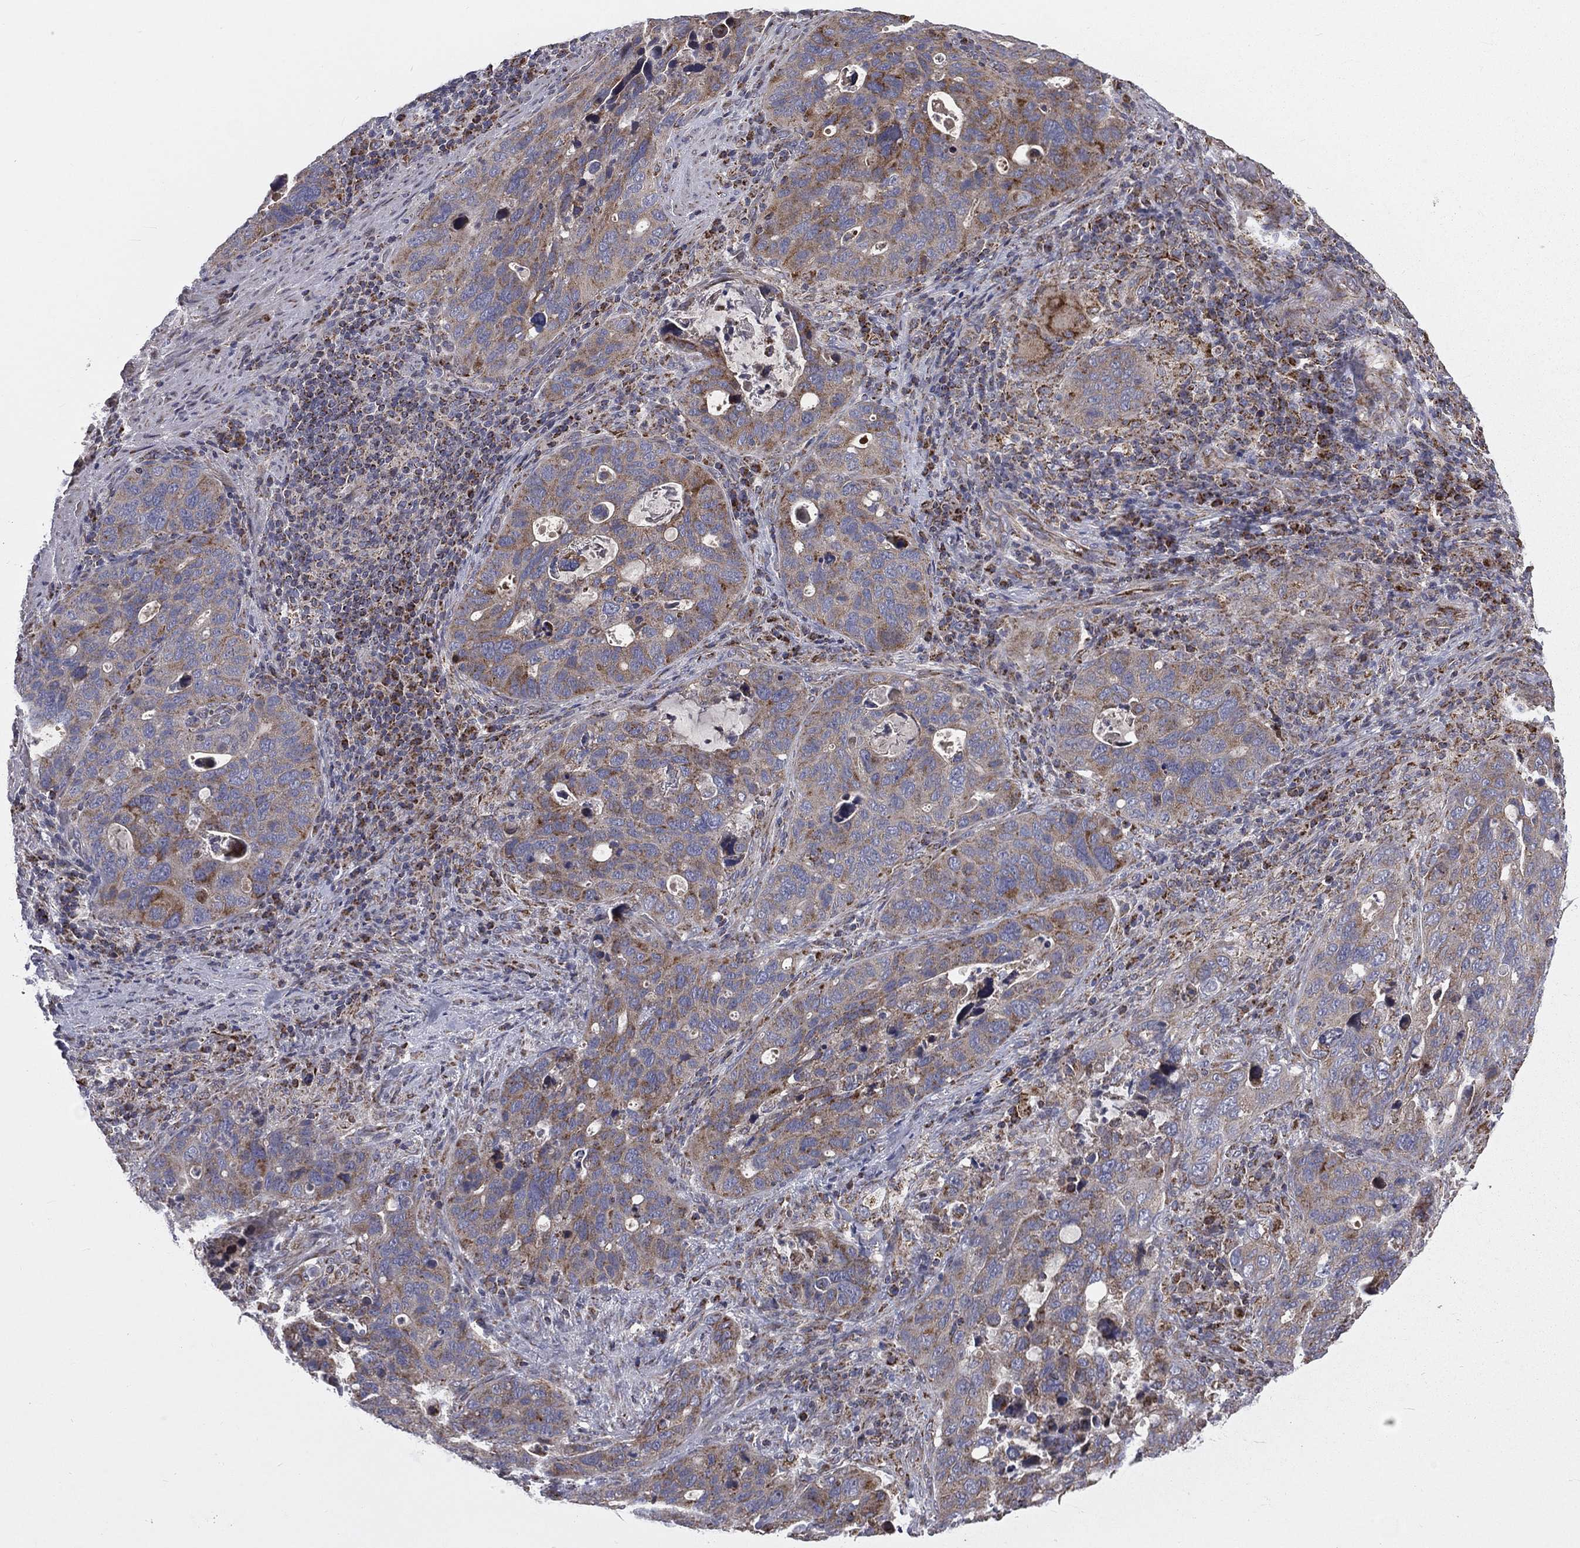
{"staining": {"intensity": "moderate", "quantity": "25%-75%", "location": "cytoplasmic/membranous"}, "tissue": "stomach cancer", "cell_type": "Tumor cells", "image_type": "cancer", "snomed": [{"axis": "morphology", "description": "Adenocarcinoma, NOS"}, {"axis": "topography", "description": "Stomach"}], "caption": "An IHC image of neoplastic tissue is shown. Protein staining in brown labels moderate cytoplasmic/membranous positivity in stomach adenocarcinoma within tumor cells.", "gene": "GPD1", "patient": {"sex": "male", "age": 54}}